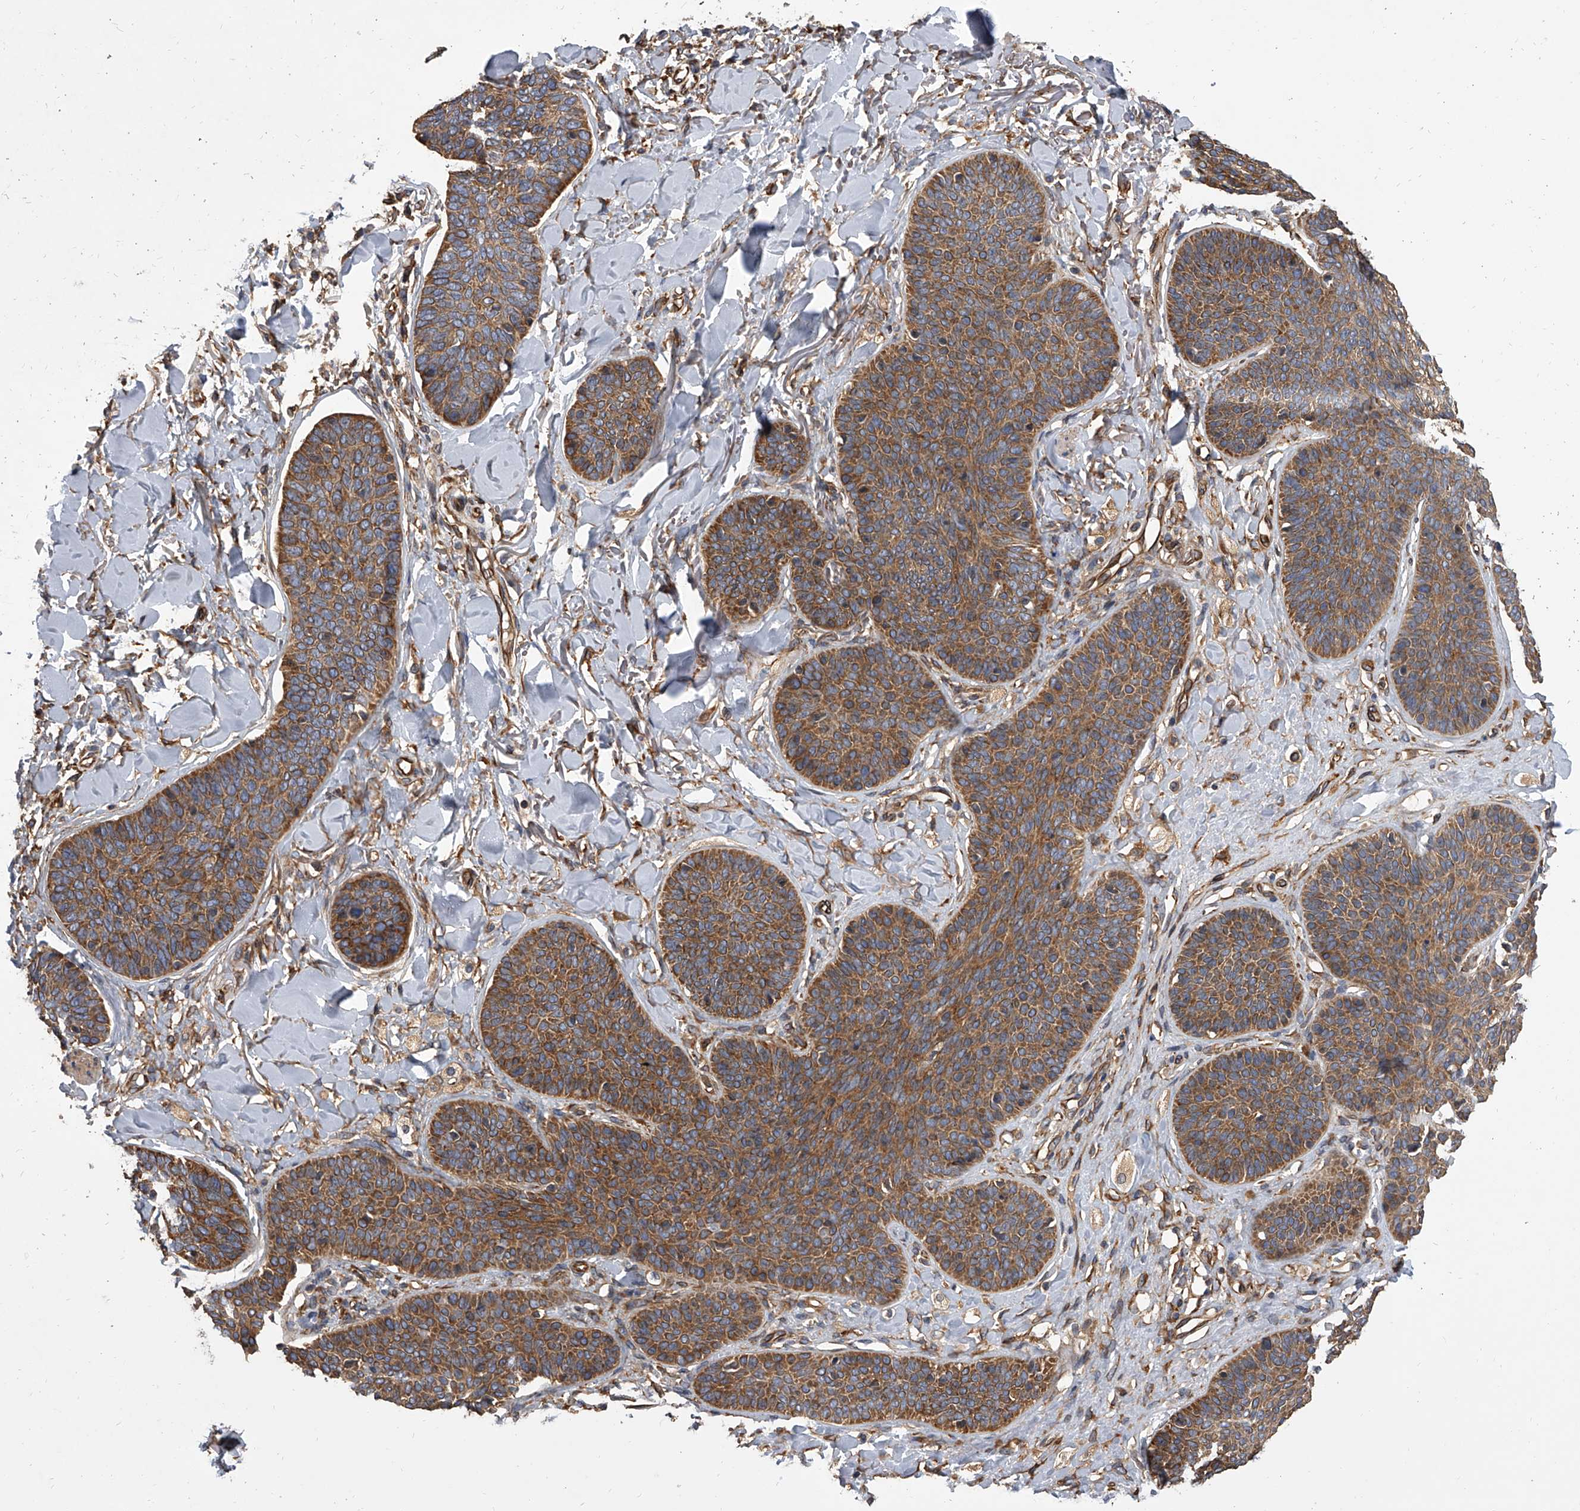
{"staining": {"intensity": "moderate", "quantity": ">75%", "location": "cytoplasmic/membranous"}, "tissue": "skin cancer", "cell_type": "Tumor cells", "image_type": "cancer", "snomed": [{"axis": "morphology", "description": "Basal cell carcinoma"}, {"axis": "topography", "description": "Skin"}], "caption": "High-magnification brightfield microscopy of skin cancer (basal cell carcinoma) stained with DAB (brown) and counterstained with hematoxylin (blue). tumor cells exhibit moderate cytoplasmic/membranous positivity is seen in approximately>75% of cells.", "gene": "EXOC4", "patient": {"sex": "male", "age": 85}}